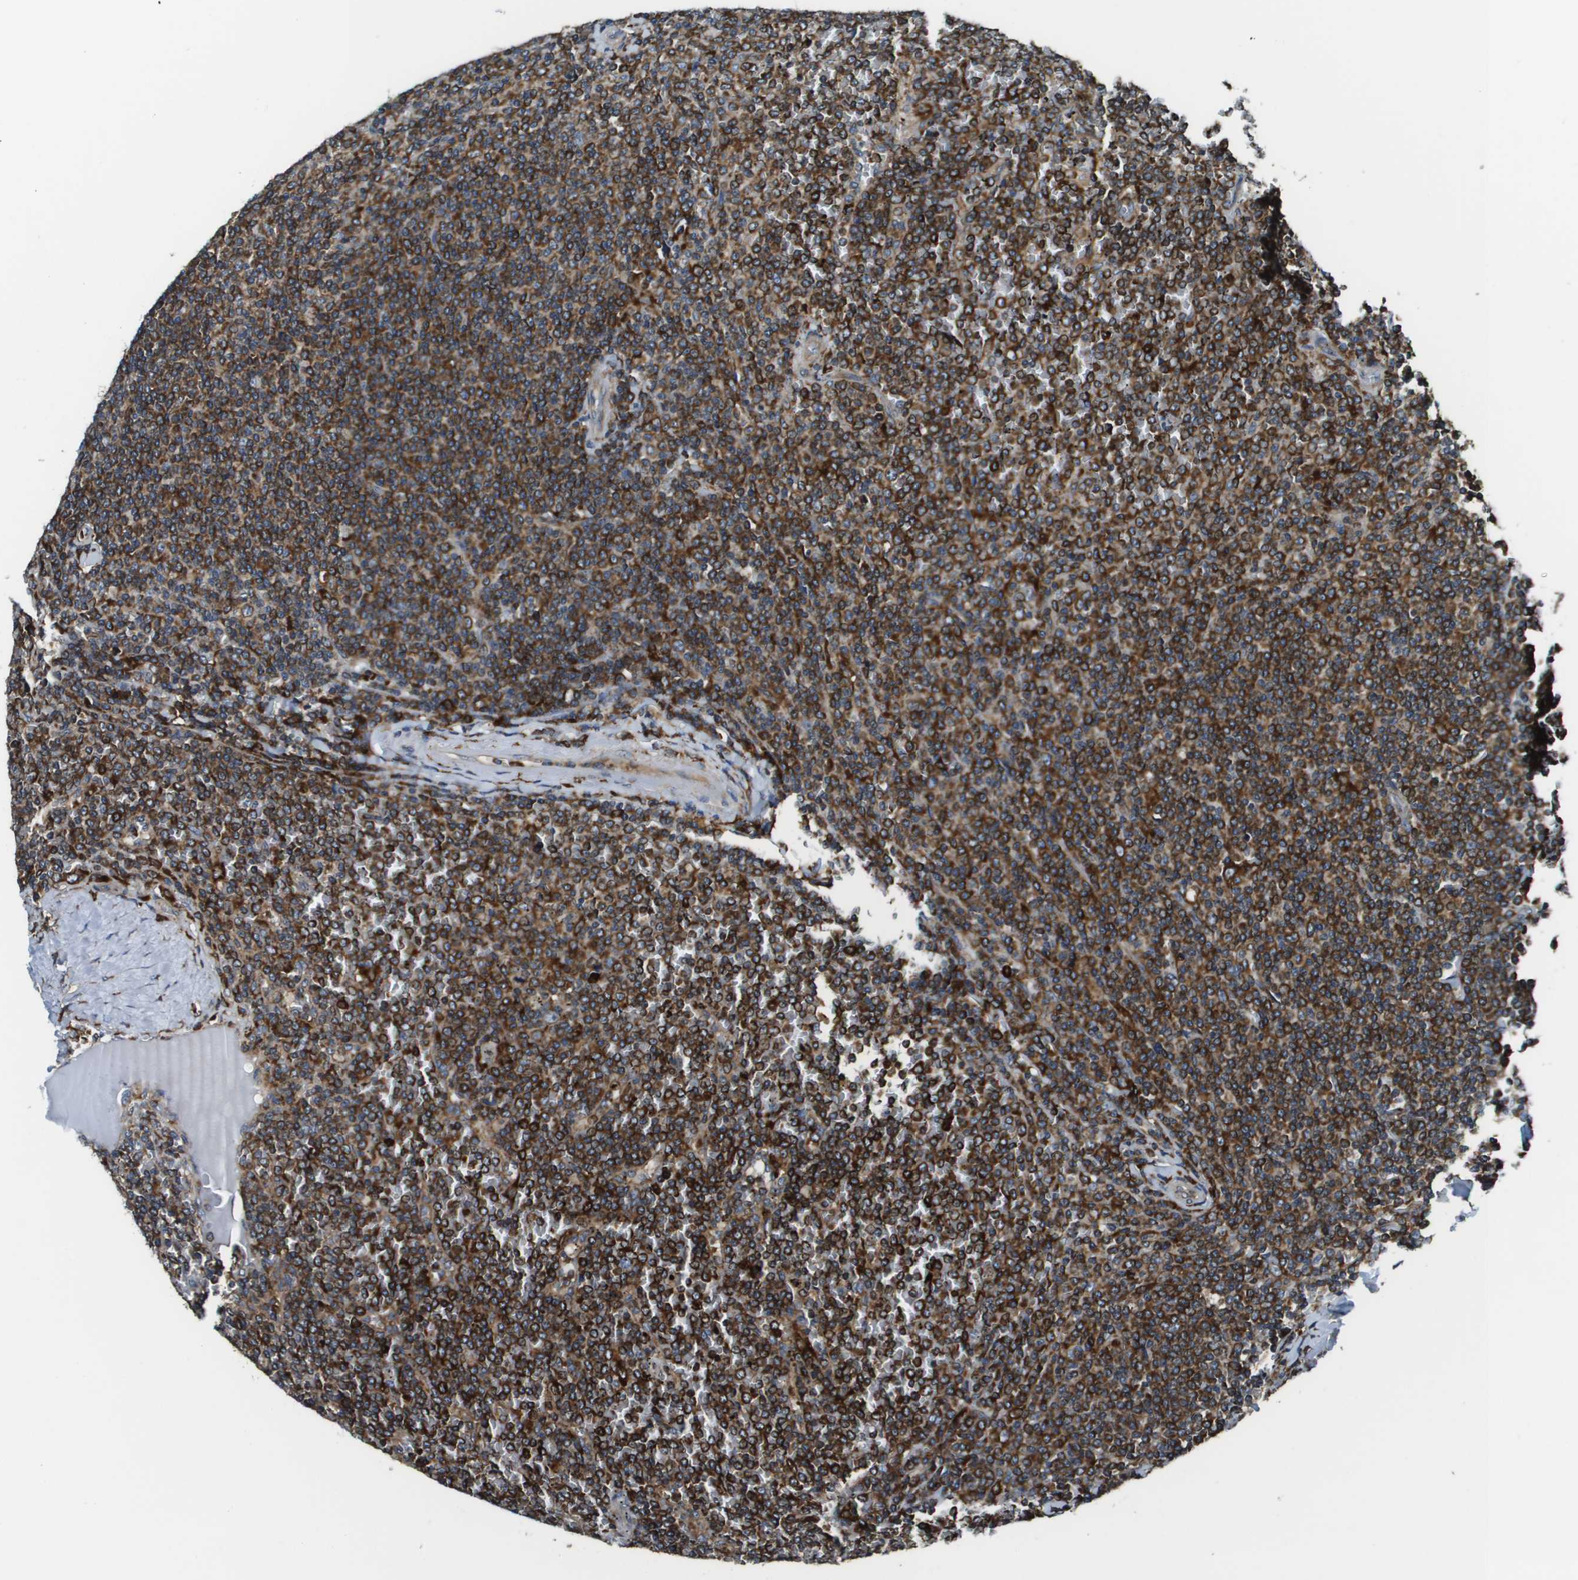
{"staining": {"intensity": "strong", "quantity": ">75%", "location": "cytoplasmic/membranous"}, "tissue": "lymphoma", "cell_type": "Tumor cells", "image_type": "cancer", "snomed": [{"axis": "morphology", "description": "Malignant lymphoma, non-Hodgkin's type, Low grade"}, {"axis": "topography", "description": "Spleen"}], "caption": "Immunohistochemical staining of human low-grade malignant lymphoma, non-Hodgkin's type exhibits strong cytoplasmic/membranous protein expression in about >75% of tumor cells.", "gene": "CNPY3", "patient": {"sex": "female", "age": 19}}